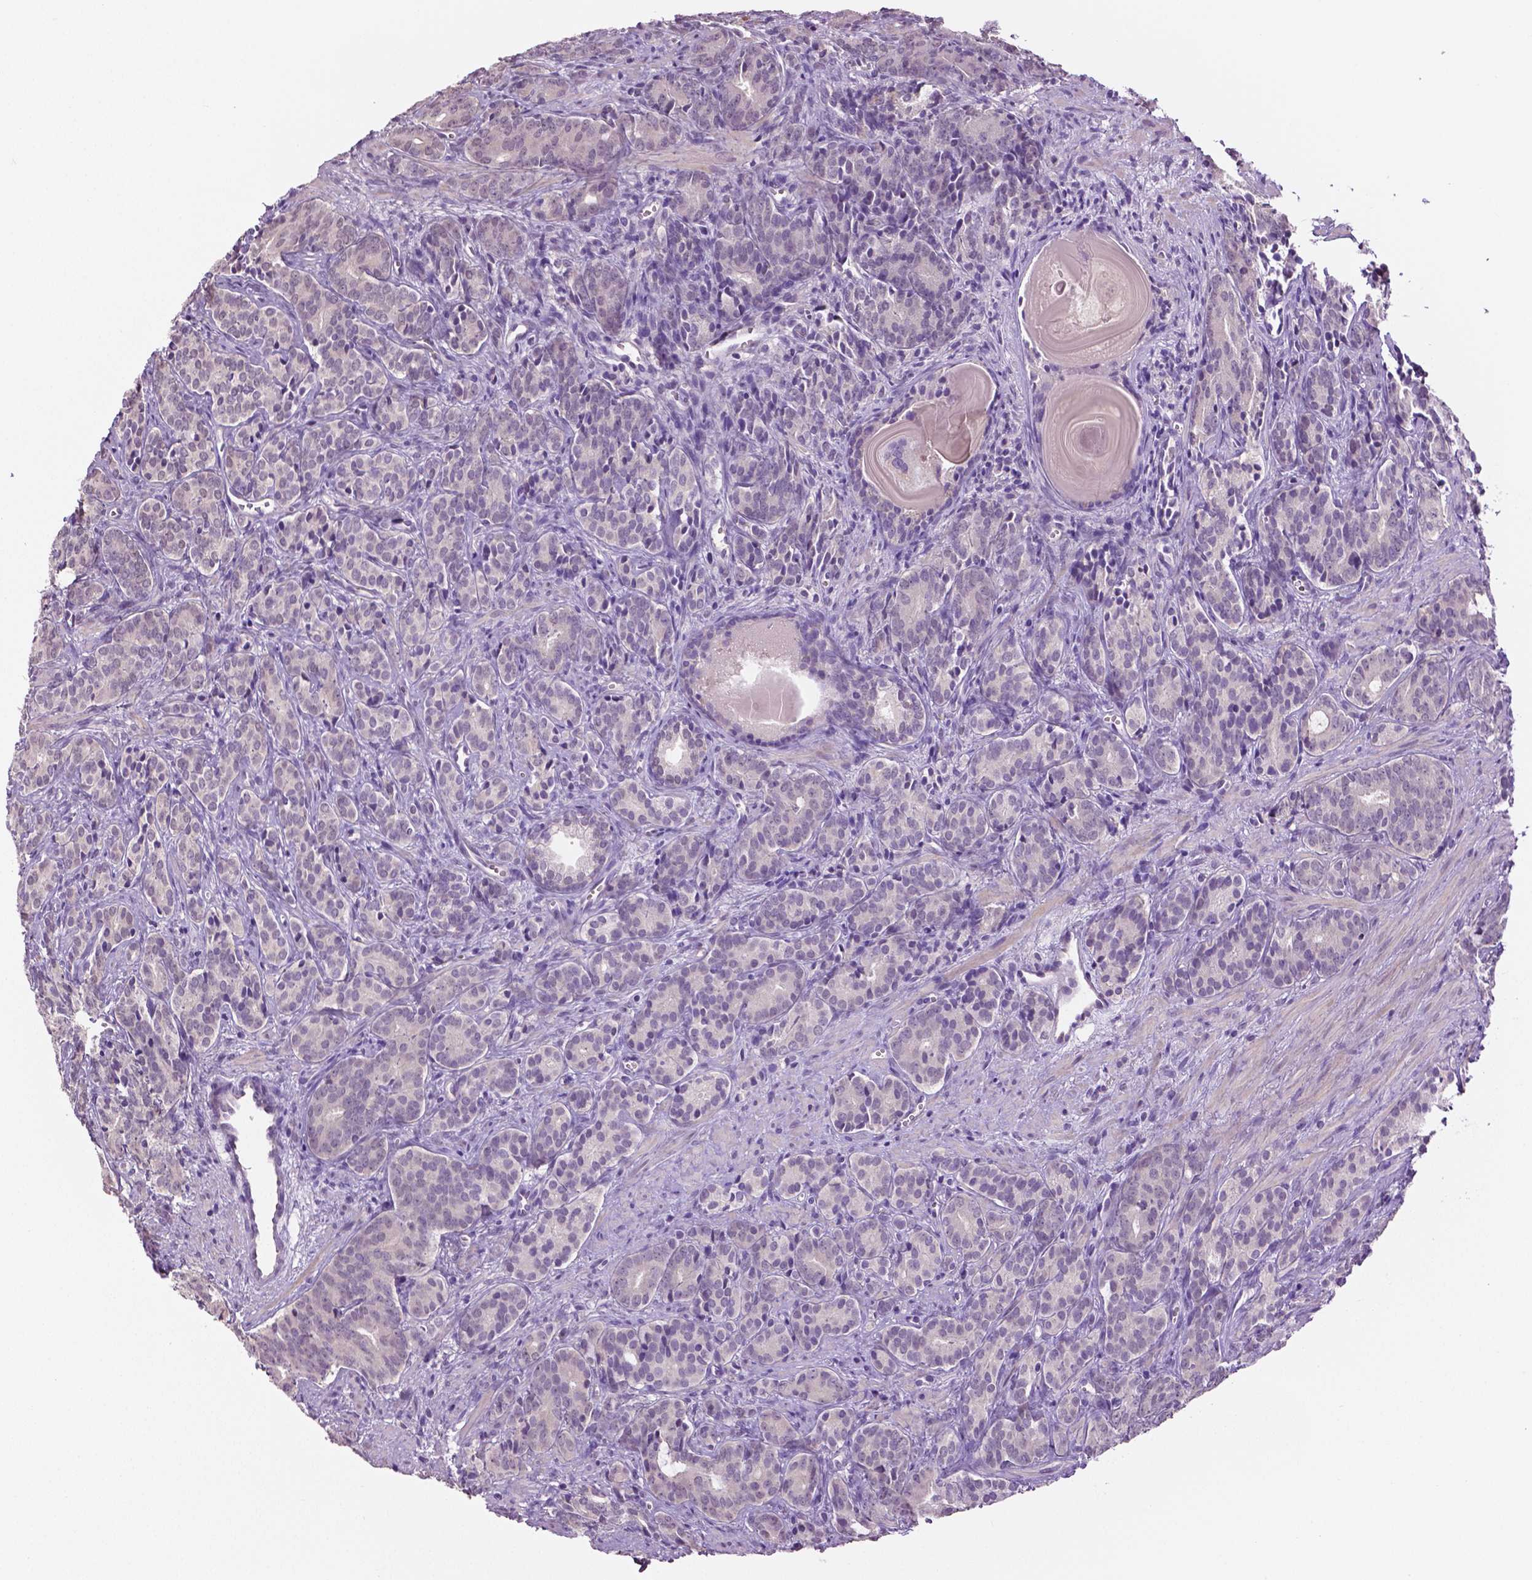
{"staining": {"intensity": "negative", "quantity": "none", "location": "none"}, "tissue": "prostate cancer", "cell_type": "Tumor cells", "image_type": "cancer", "snomed": [{"axis": "morphology", "description": "Adenocarcinoma, High grade"}, {"axis": "topography", "description": "Prostate"}], "caption": "The image demonstrates no significant staining in tumor cells of prostate cancer (adenocarcinoma (high-grade)).", "gene": "PTPN5", "patient": {"sex": "male", "age": 84}}